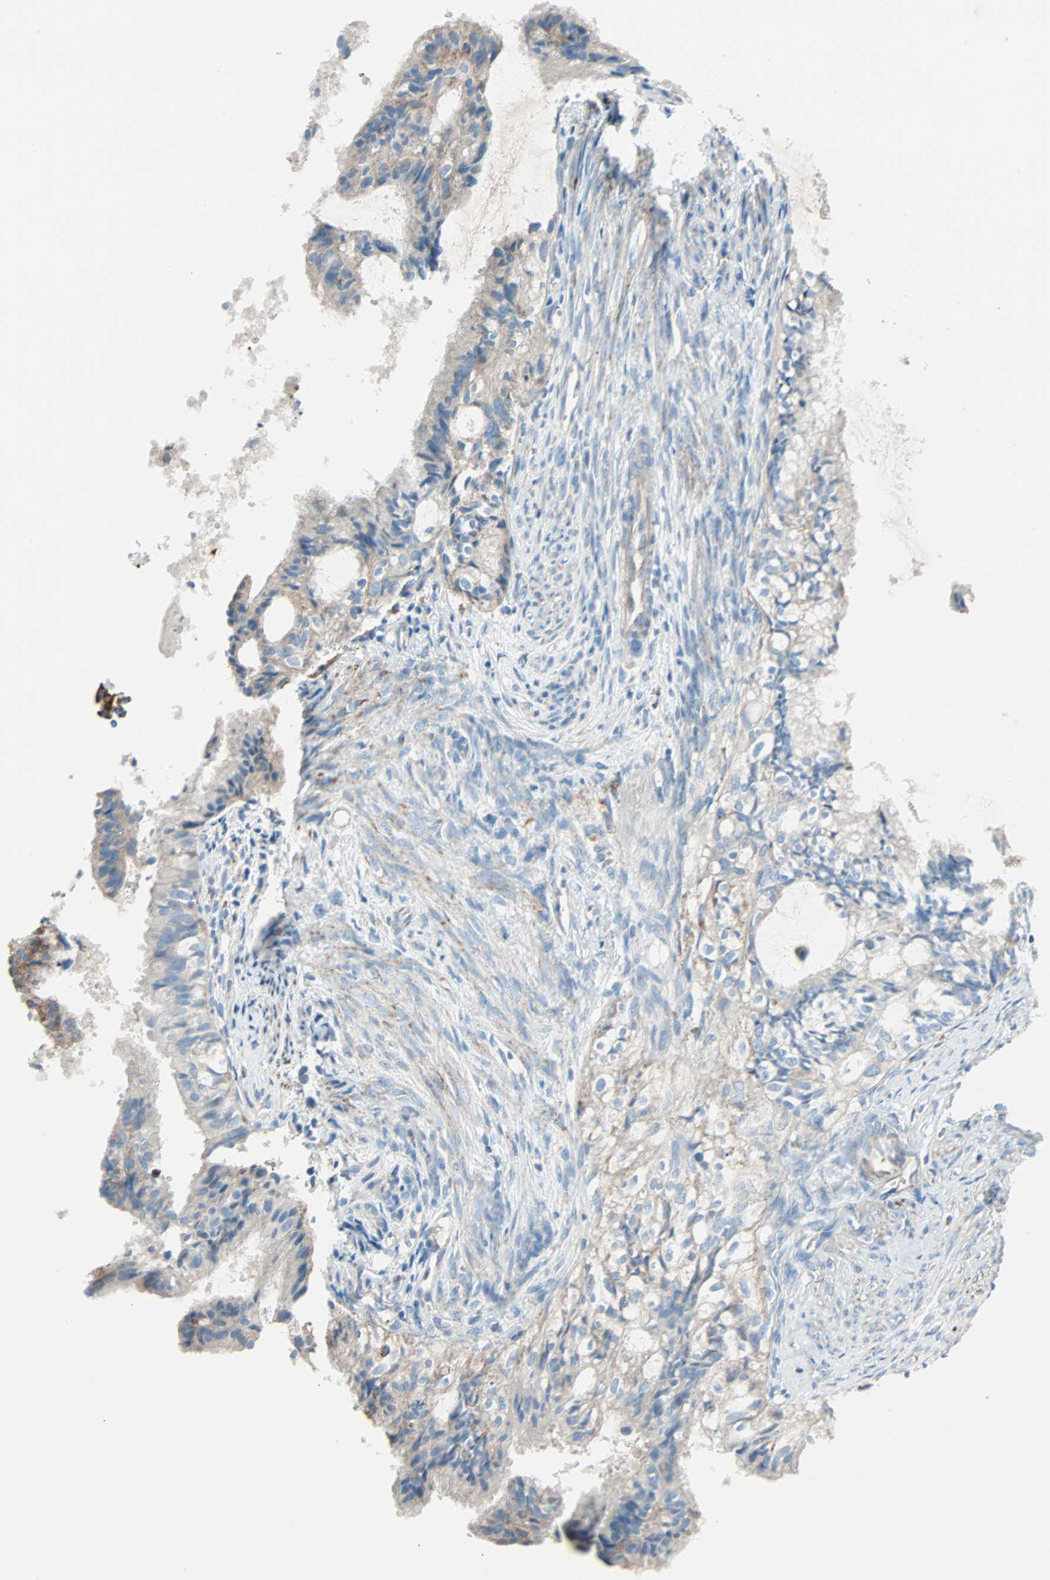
{"staining": {"intensity": "moderate", "quantity": ">75%", "location": "cytoplasmic/membranous"}, "tissue": "cervical cancer", "cell_type": "Tumor cells", "image_type": "cancer", "snomed": [{"axis": "morphology", "description": "Normal tissue, NOS"}, {"axis": "morphology", "description": "Adenocarcinoma, NOS"}, {"axis": "topography", "description": "Cervix"}, {"axis": "topography", "description": "Endometrium"}], "caption": "A brown stain labels moderate cytoplasmic/membranous expression of a protein in cervical cancer (adenocarcinoma) tumor cells.", "gene": "LY6G6F", "patient": {"sex": "female", "age": 86}}